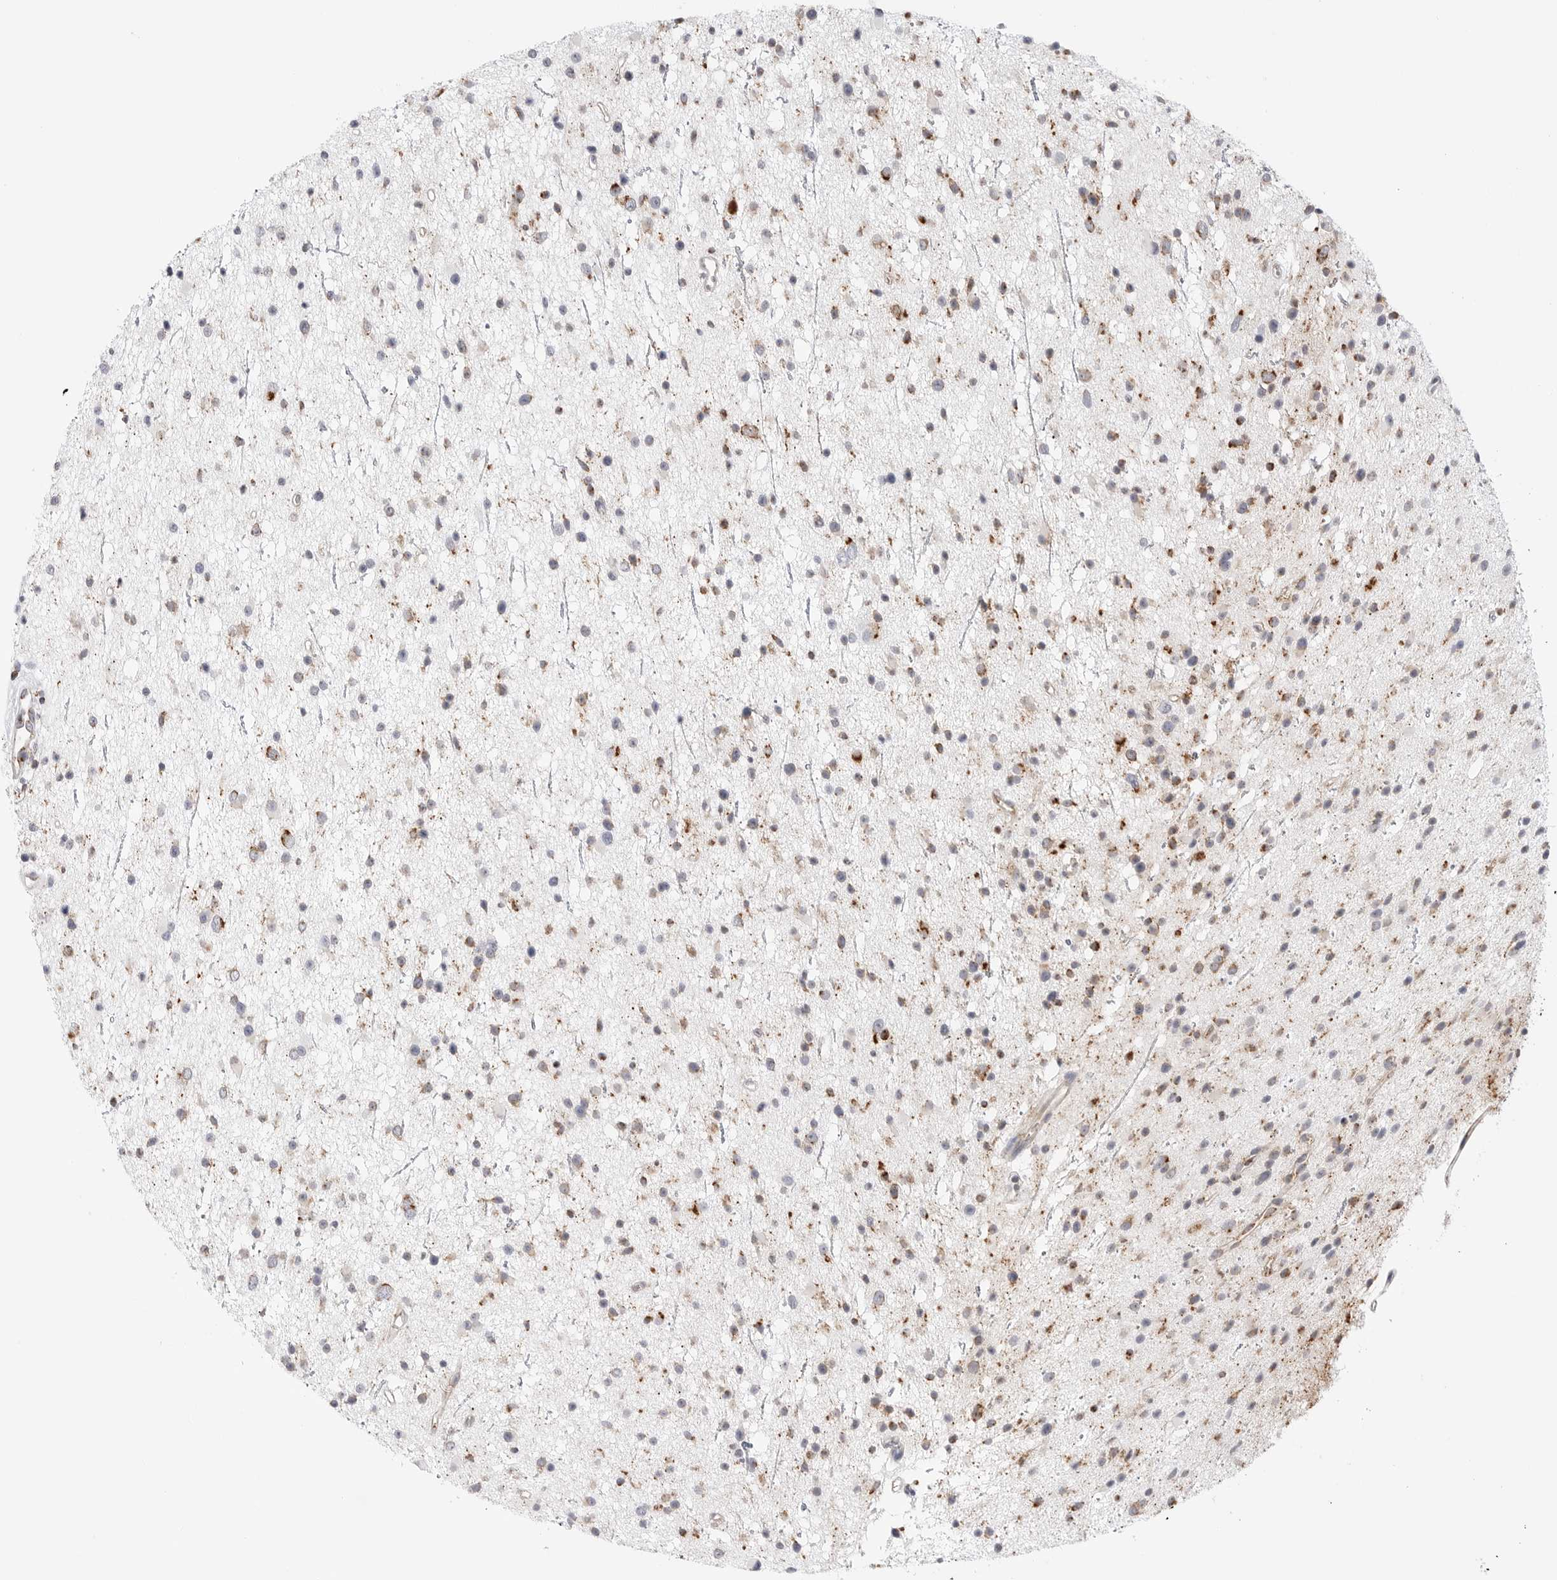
{"staining": {"intensity": "moderate", "quantity": "<25%", "location": "cytoplasmic/membranous"}, "tissue": "glioma", "cell_type": "Tumor cells", "image_type": "cancer", "snomed": [{"axis": "morphology", "description": "Glioma, malignant, Low grade"}, {"axis": "topography", "description": "Cerebral cortex"}], "caption": "Immunohistochemistry (IHC) photomicrograph of glioma stained for a protein (brown), which displays low levels of moderate cytoplasmic/membranous staining in about <25% of tumor cells.", "gene": "ATP5IF1", "patient": {"sex": "female", "age": 39}}